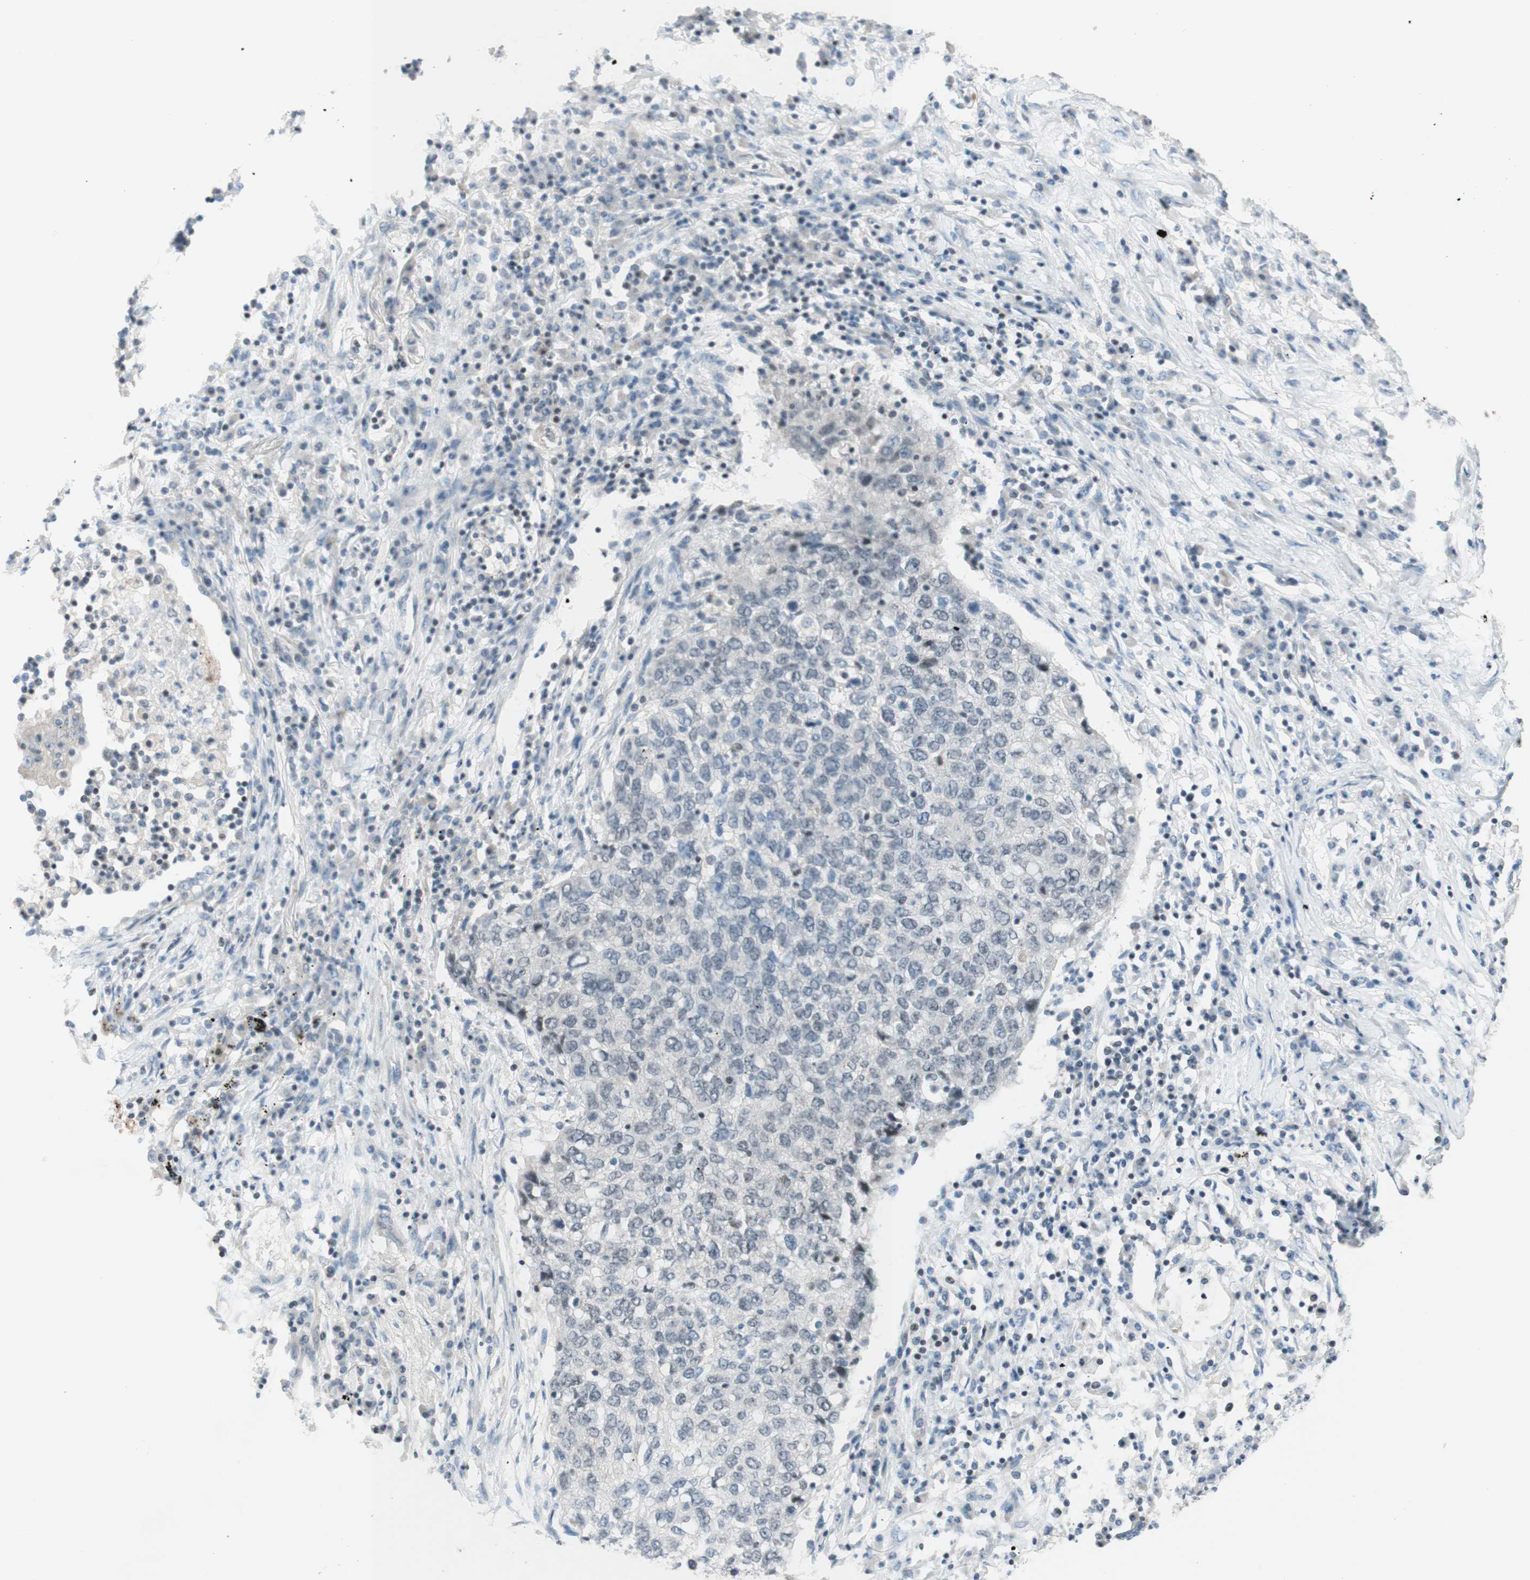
{"staining": {"intensity": "negative", "quantity": "none", "location": "none"}, "tissue": "lung cancer", "cell_type": "Tumor cells", "image_type": "cancer", "snomed": [{"axis": "morphology", "description": "Squamous cell carcinoma, NOS"}, {"axis": "topography", "description": "Lung"}], "caption": "Human lung cancer (squamous cell carcinoma) stained for a protein using IHC exhibits no staining in tumor cells.", "gene": "JPH1", "patient": {"sex": "female", "age": 63}}